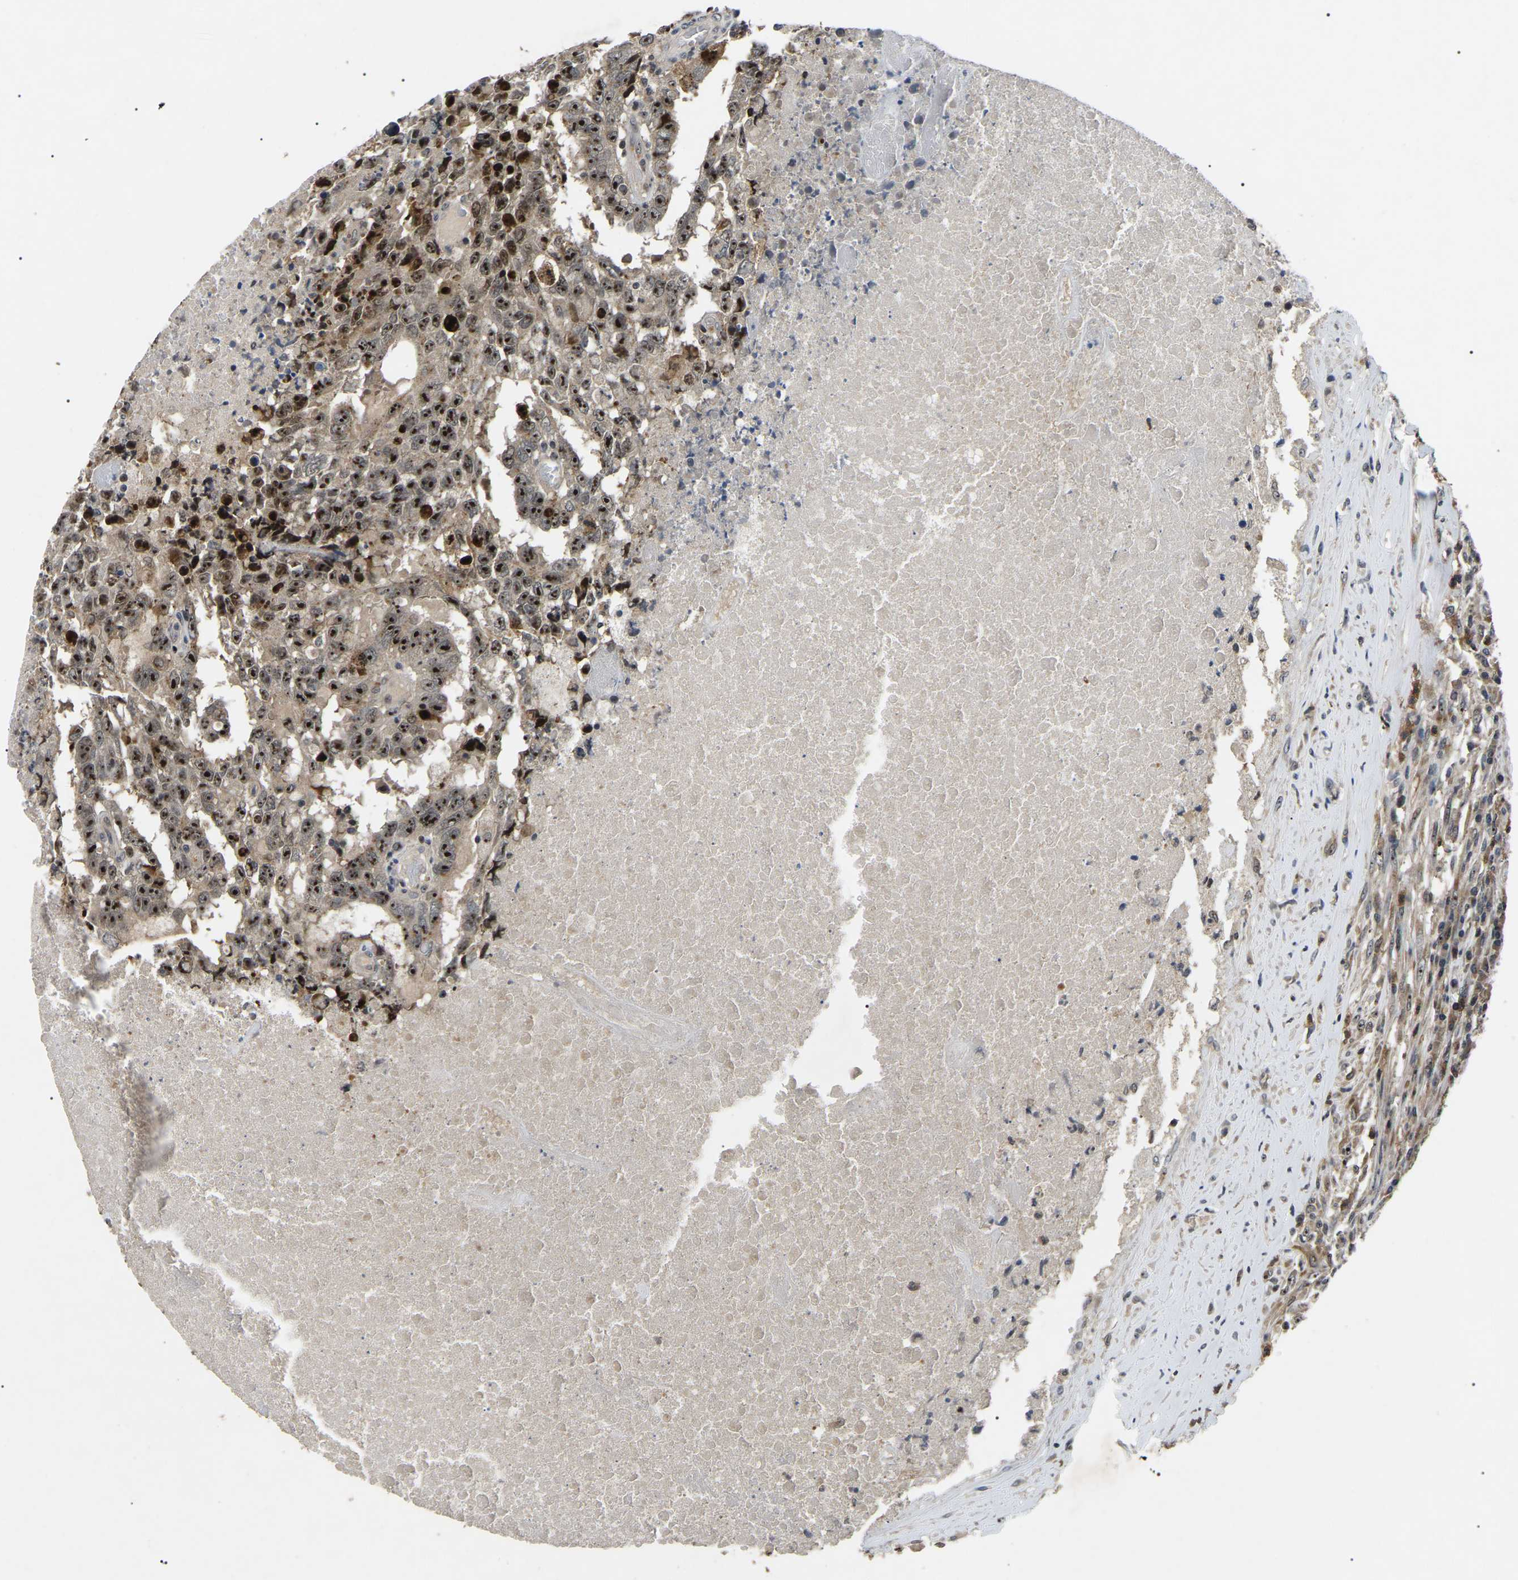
{"staining": {"intensity": "strong", "quantity": ">75%", "location": "nuclear"}, "tissue": "testis cancer", "cell_type": "Tumor cells", "image_type": "cancer", "snomed": [{"axis": "morphology", "description": "Necrosis, NOS"}, {"axis": "morphology", "description": "Carcinoma, Embryonal, NOS"}, {"axis": "topography", "description": "Testis"}], "caption": "The photomicrograph displays staining of testis cancer, revealing strong nuclear protein staining (brown color) within tumor cells.", "gene": "RBM28", "patient": {"sex": "male", "age": 19}}